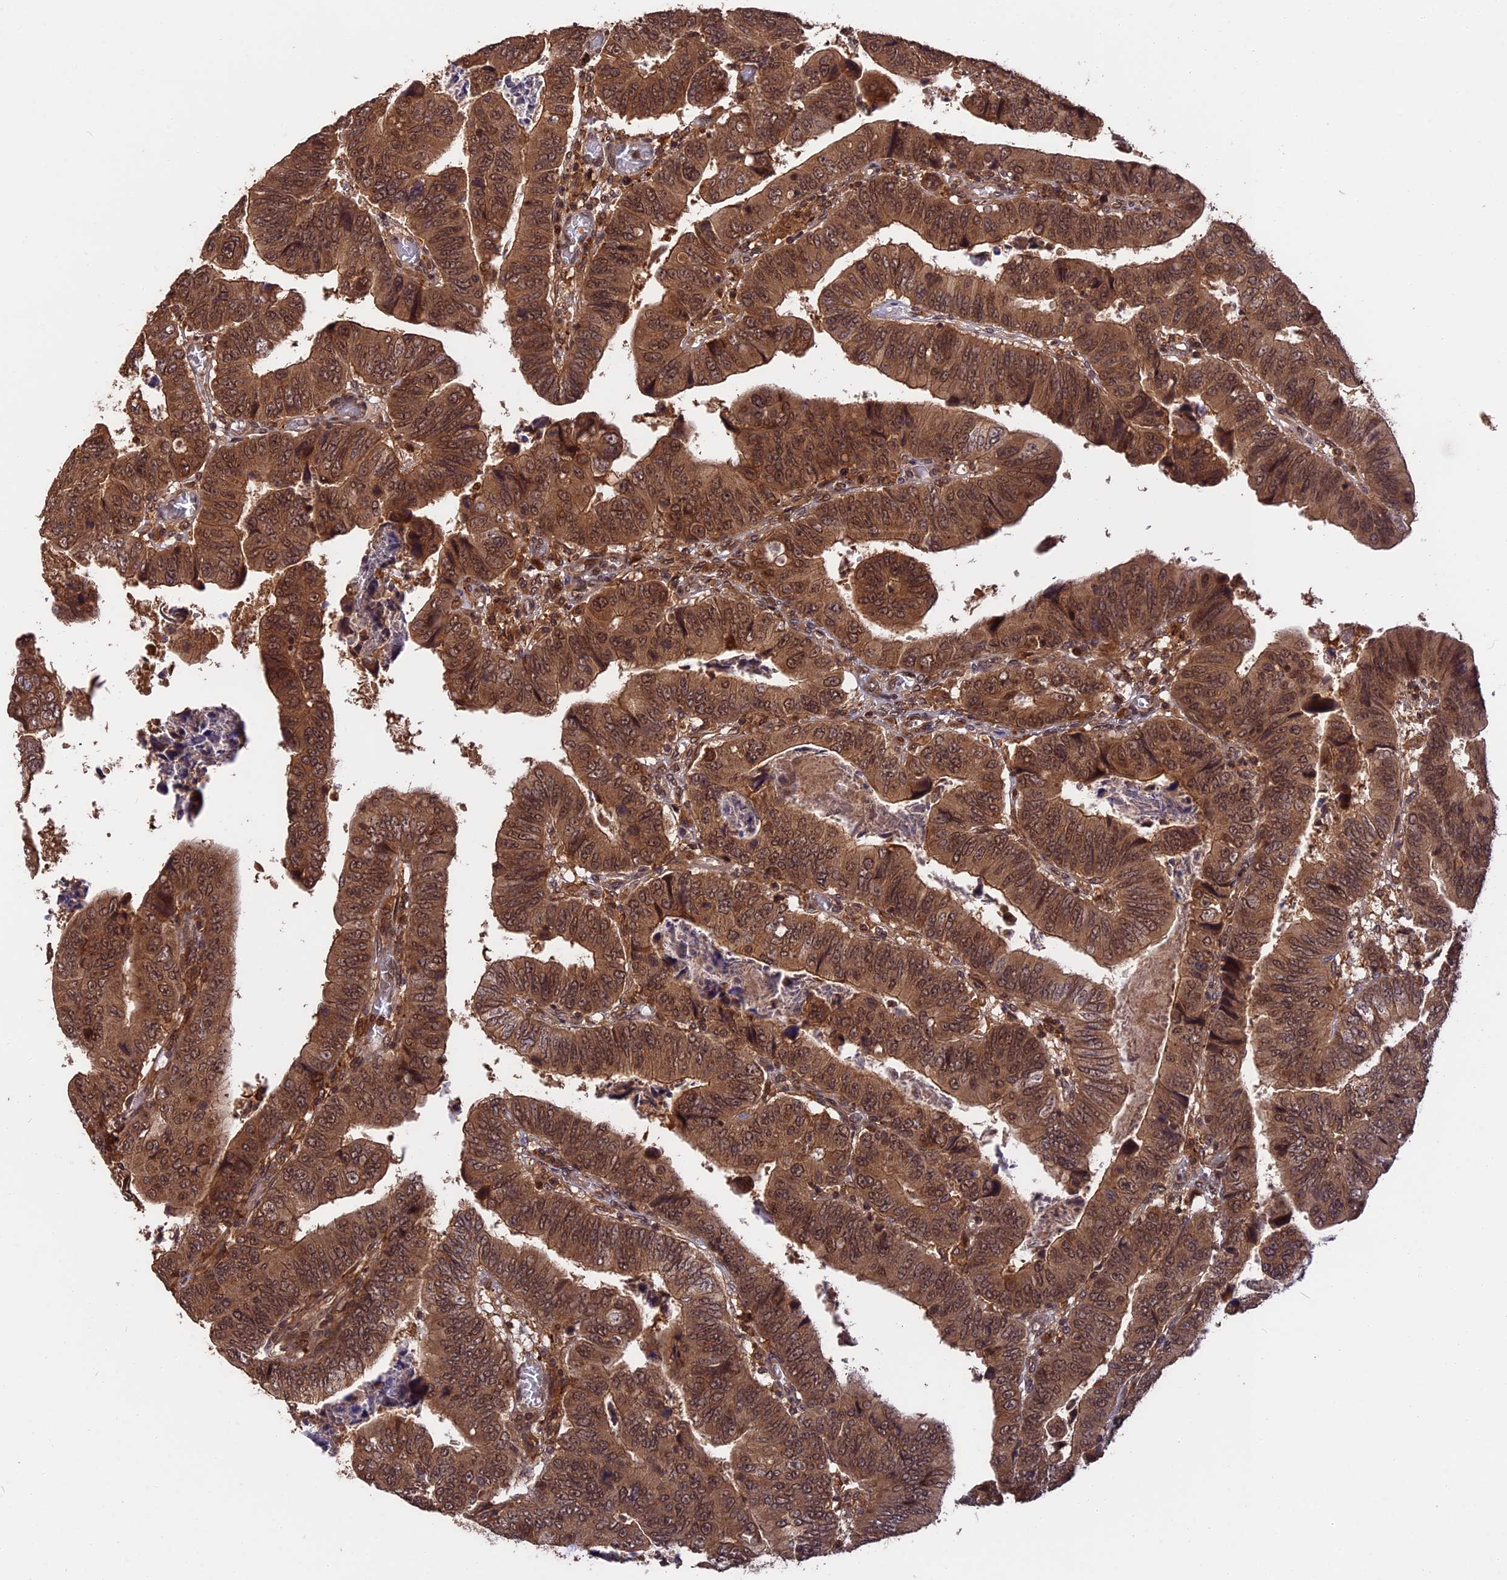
{"staining": {"intensity": "moderate", "quantity": ">75%", "location": "cytoplasmic/membranous,nuclear"}, "tissue": "colorectal cancer", "cell_type": "Tumor cells", "image_type": "cancer", "snomed": [{"axis": "morphology", "description": "Normal tissue, NOS"}, {"axis": "morphology", "description": "Adenocarcinoma, NOS"}, {"axis": "topography", "description": "Rectum"}], "caption": "Protein expression analysis of human colorectal cancer reveals moderate cytoplasmic/membranous and nuclear staining in approximately >75% of tumor cells. (Brightfield microscopy of DAB IHC at high magnification).", "gene": "ESCO1", "patient": {"sex": "female", "age": 65}}